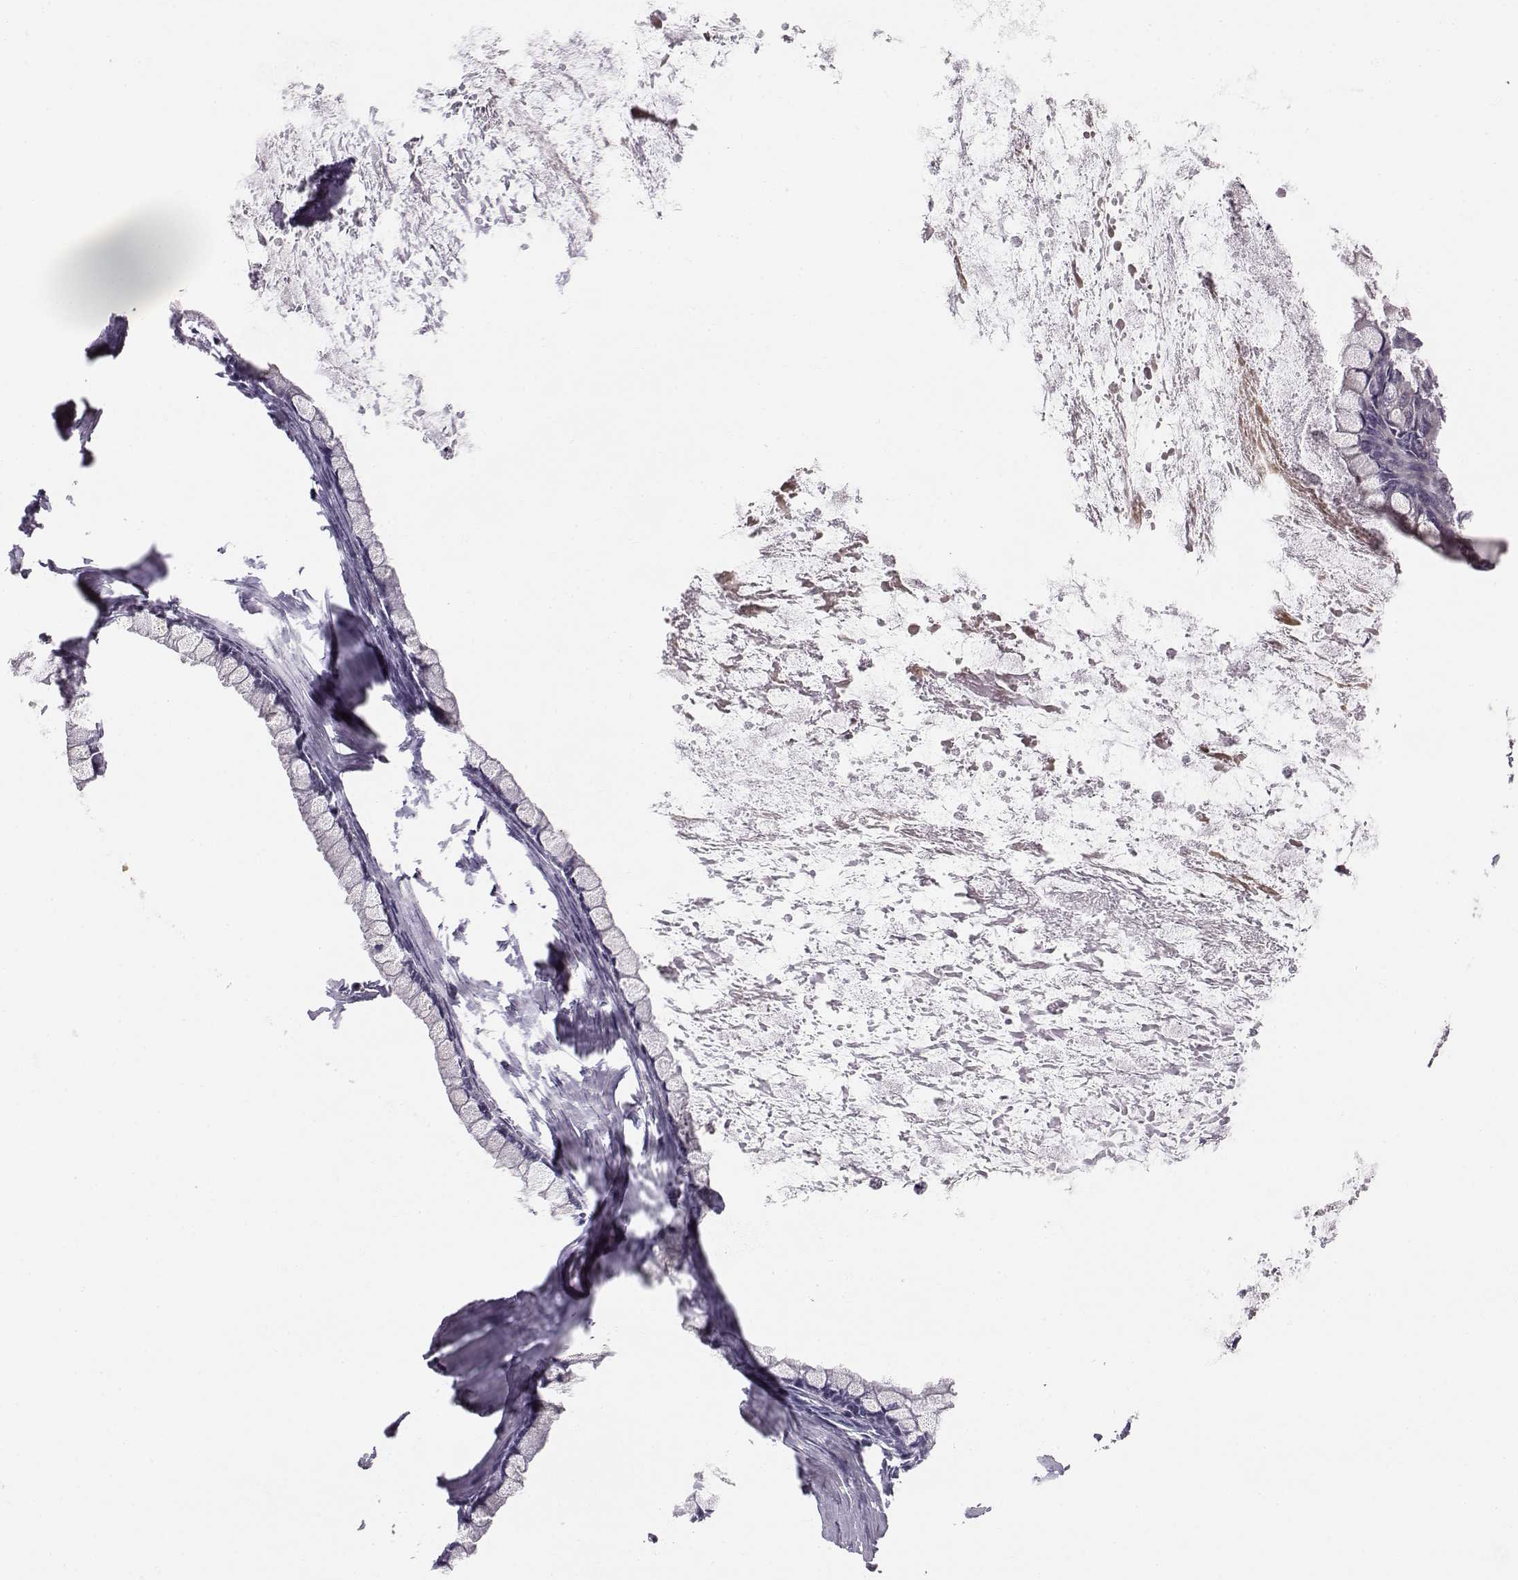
{"staining": {"intensity": "negative", "quantity": "none", "location": "none"}, "tissue": "ovarian cancer", "cell_type": "Tumor cells", "image_type": "cancer", "snomed": [{"axis": "morphology", "description": "Cystadenocarcinoma, mucinous, NOS"}, {"axis": "topography", "description": "Ovary"}], "caption": "The histopathology image shows no significant expression in tumor cells of mucinous cystadenocarcinoma (ovarian).", "gene": "ACSL6", "patient": {"sex": "female", "age": 67}}